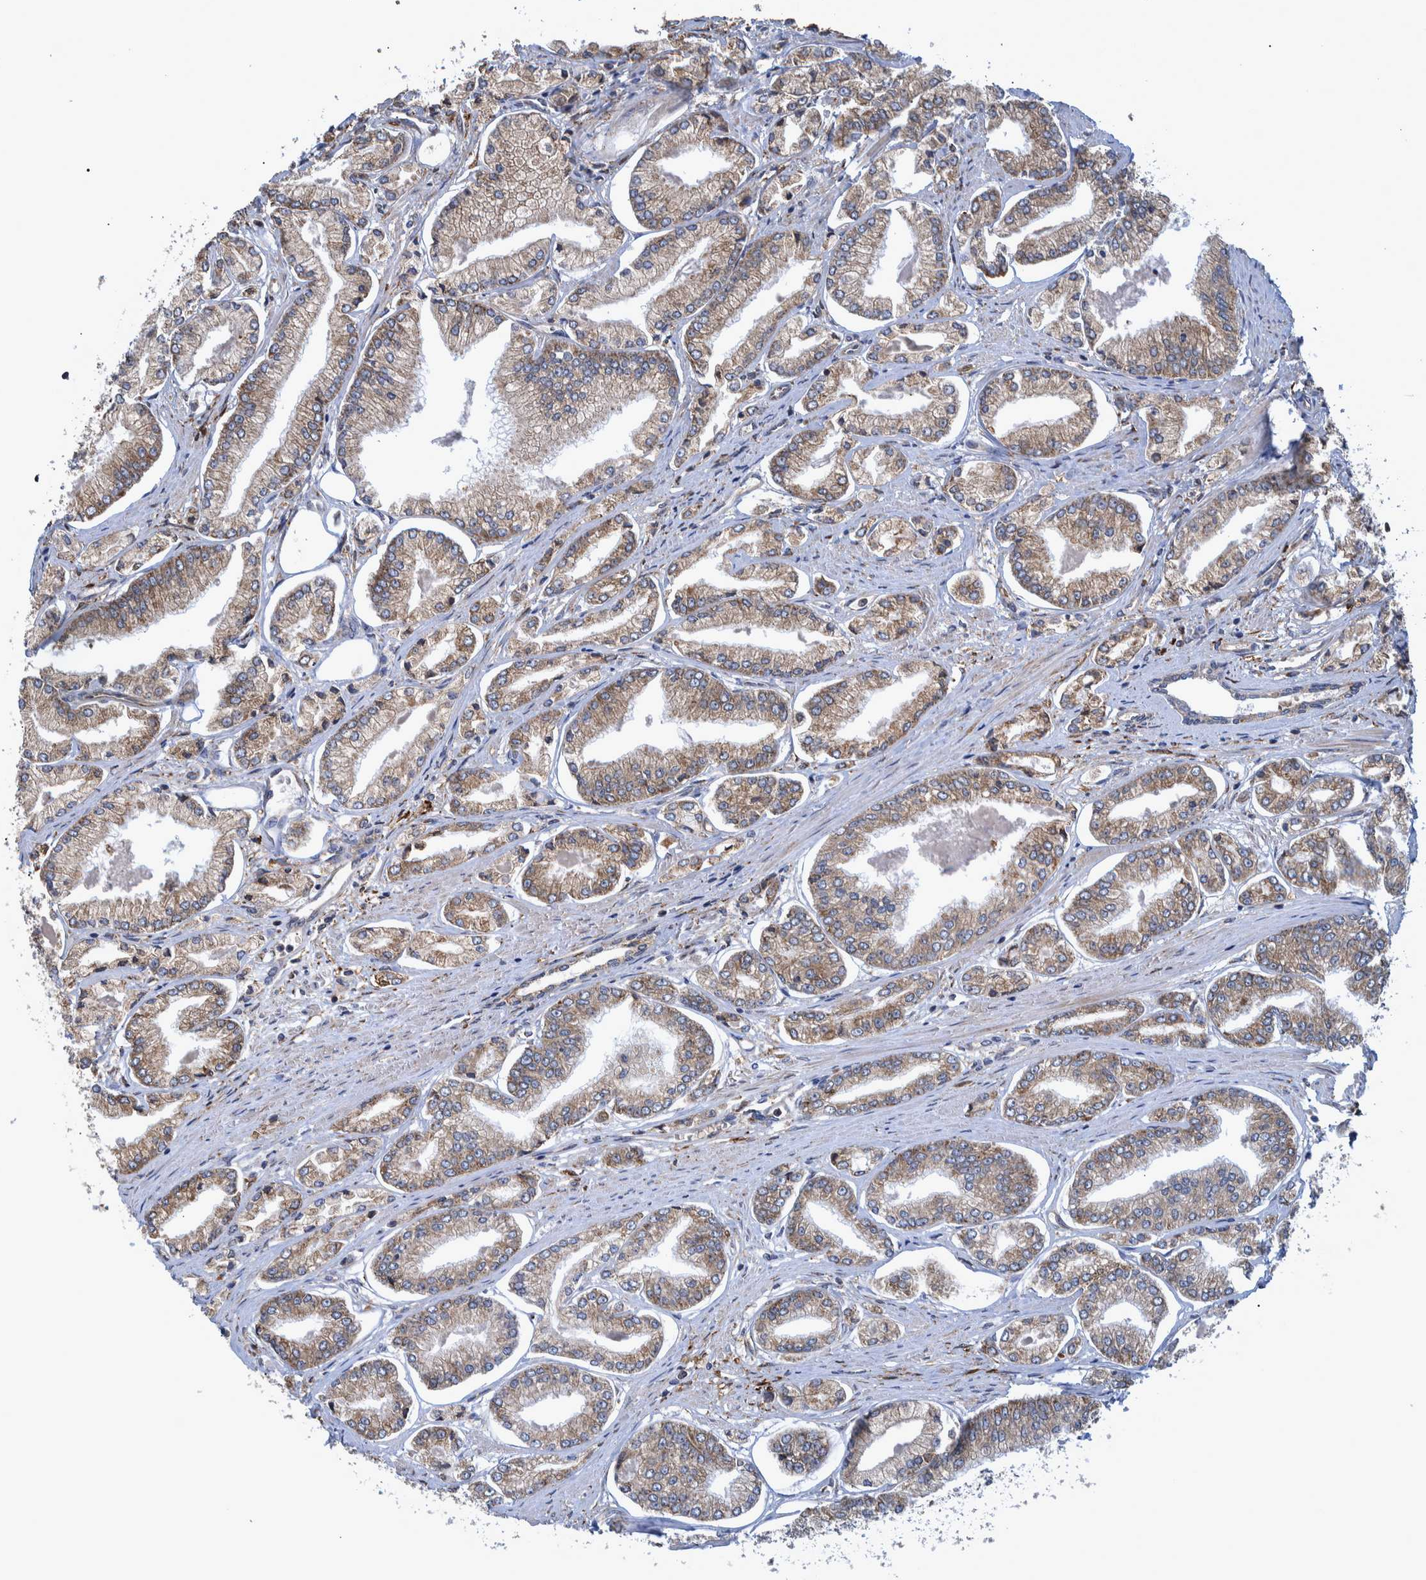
{"staining": {"intensity": "weak", "quantity": ">75%", "location": "cytoplasmic/membranous"}, "tissue": "prostate cancer", "cell_type": "Tumor cells", "image_type": "cancer", "snomed": [{"axis": "morphology", "description": "Adenocarcinoma, Low grade"}, {"axis": "topography", "description": "Prostate"}], "caption": "Approximately >75% of tumor cells in human adenocarcinoma (low-grade) (prostate) exhibit weak cytoplasmic/membranous protein staining as visualized by brown immunohistochemical staining.", "gene": "SPAG5", "patient": {"sex": "male", "age": 52}}